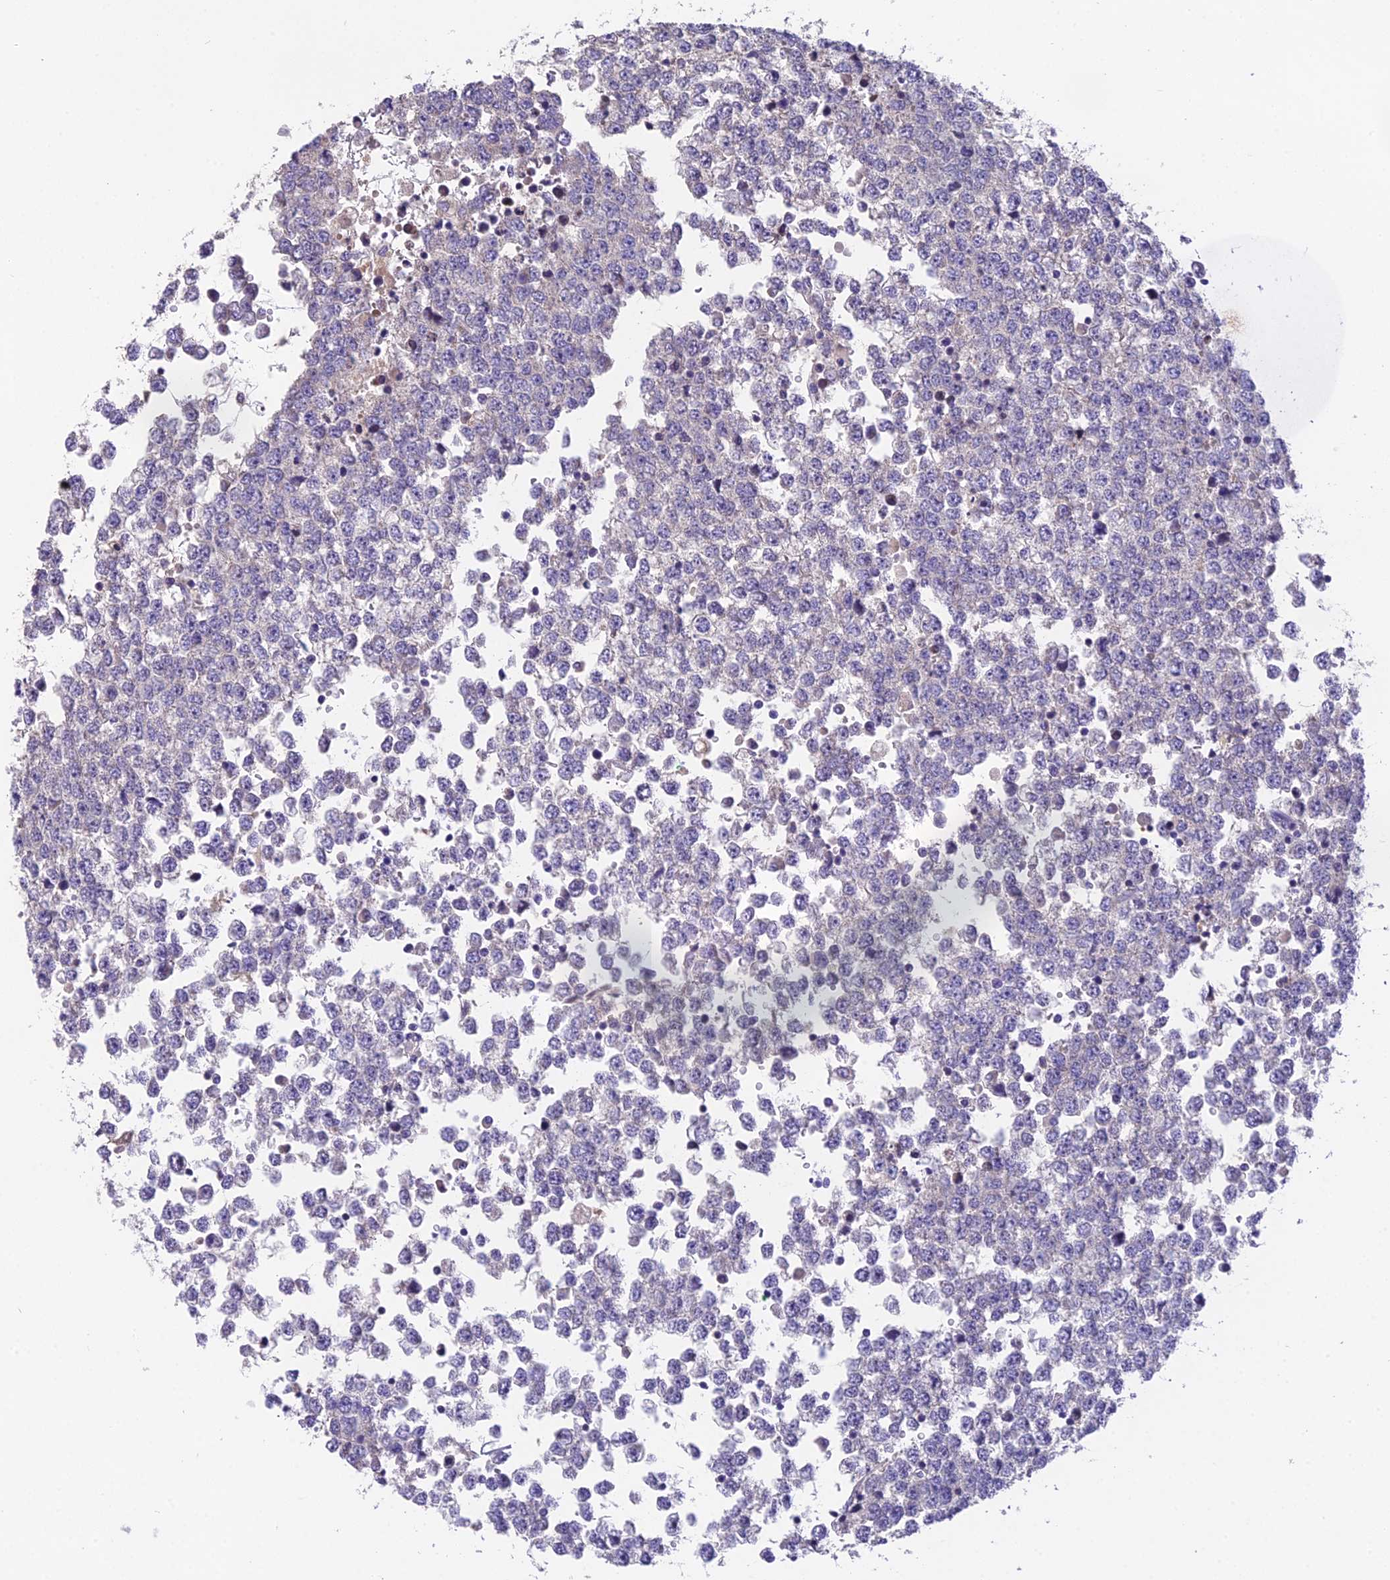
{"staining": {"intensity": "negative", "quantity": "none", "location": "none"}, "tissue": "testis cancer", "cell_type": "Tumor cells", "image_type": "cancer", "snomed": [{"axis": "morphology", "description": "Seminoma, NOS"}, {"axis": "topography", "description": "Testis"}], "caption": "Immunohistochemical staining of human testis seminoma demonstrates no significant positivity in tumor cells. The staining was performed using DAB (3,3'-diaminobenzidine) to visualize the protein expression in brown, while the nuclei were stained in blue with hematoxylin (Magnification: 20x).", "gene": "PUS10", "patient": {"sex": "male", "age": 65}}